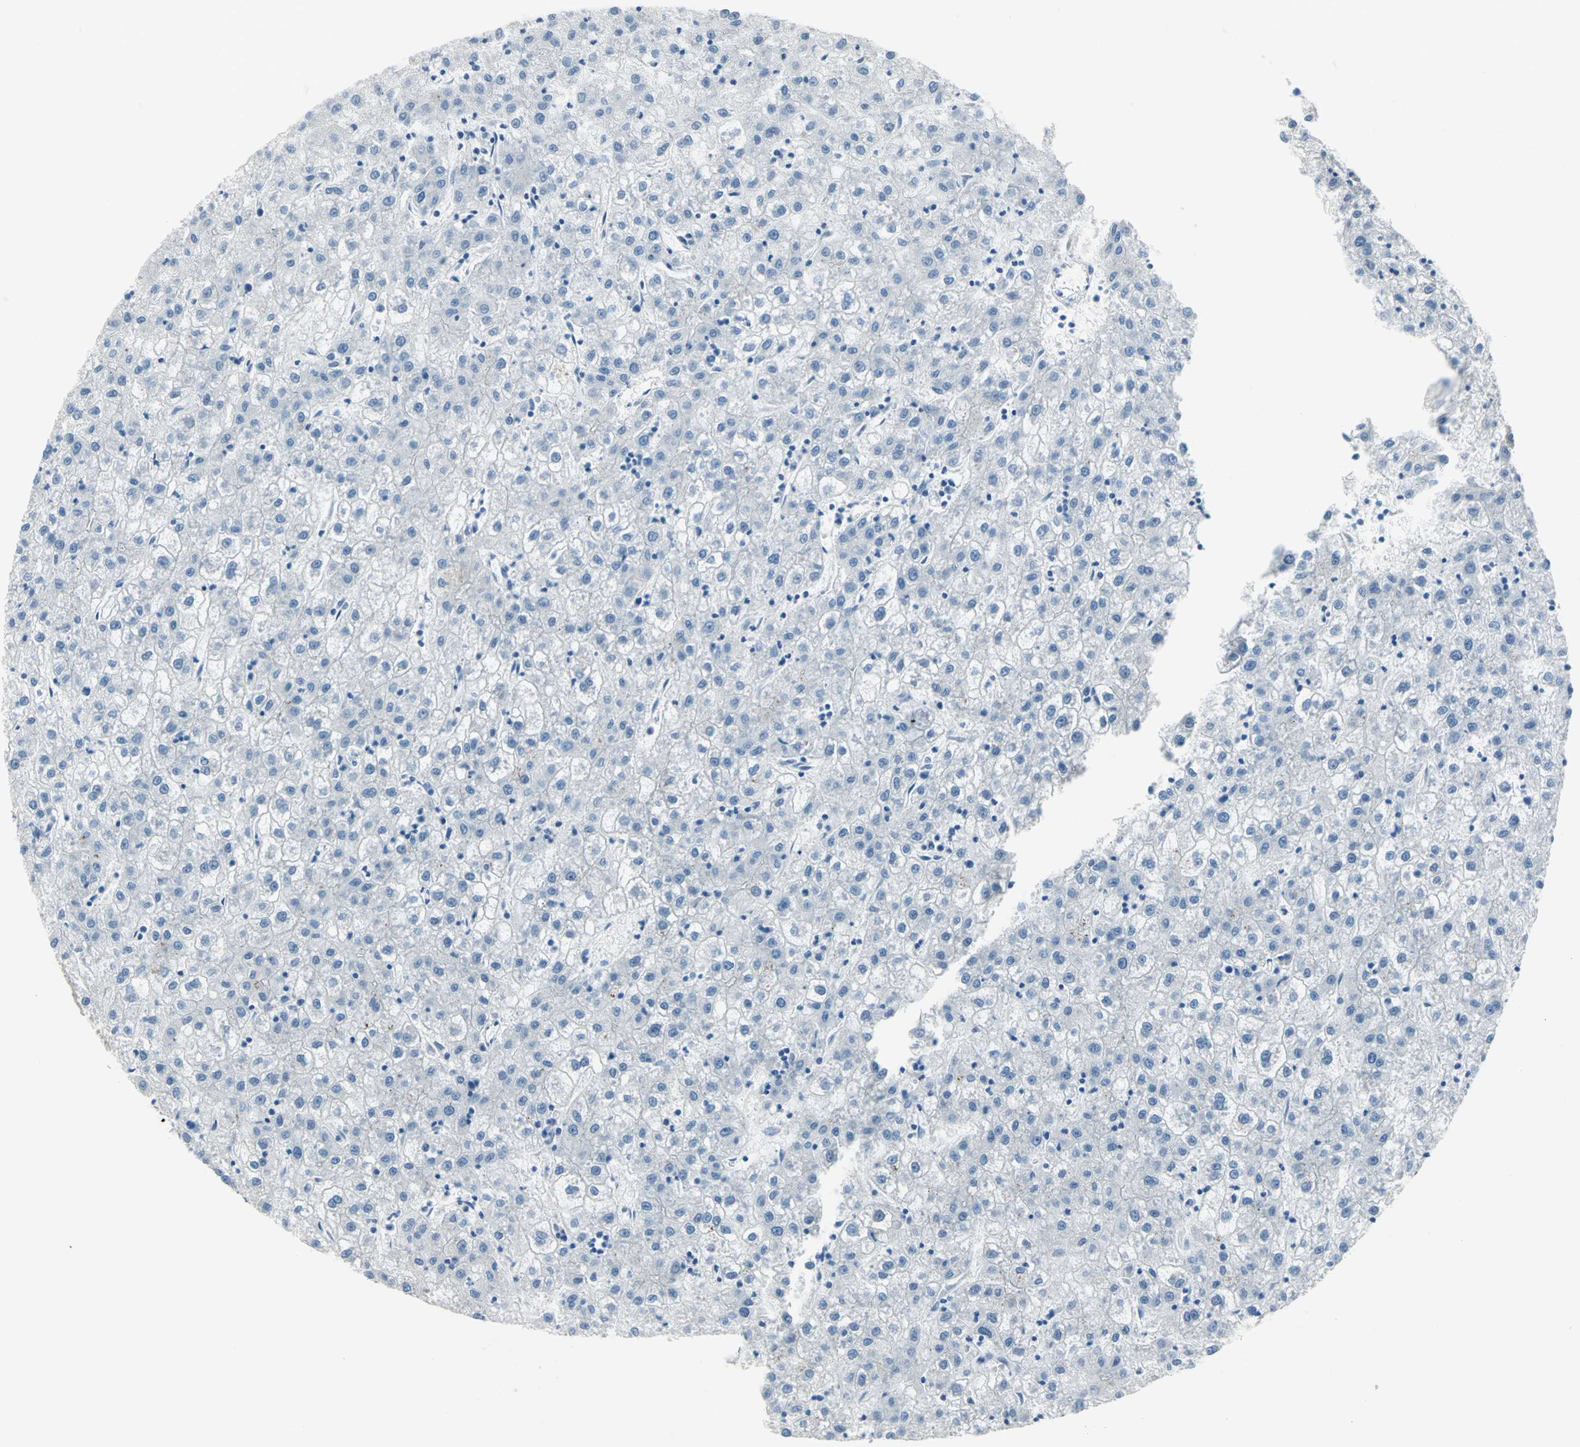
{"staining": {"intensity": "negative", "quantity": "none", "location": "none"}, "tissue": "liver cancer", "cell_type": "Tumor cells", "image_type": "cancer", "snomed": [{"axis": "morphology", "description": "Carcinoma, Hepatocellular, NOS"}, {"axis": "topography", "description": "Liver"}], "caption": "DAB immunohistochemical staining of liver cancer demonstrates no significant expression in tumor cells.", "gene": "MUC4", "patient": {"sex": "male", "age": 72}}